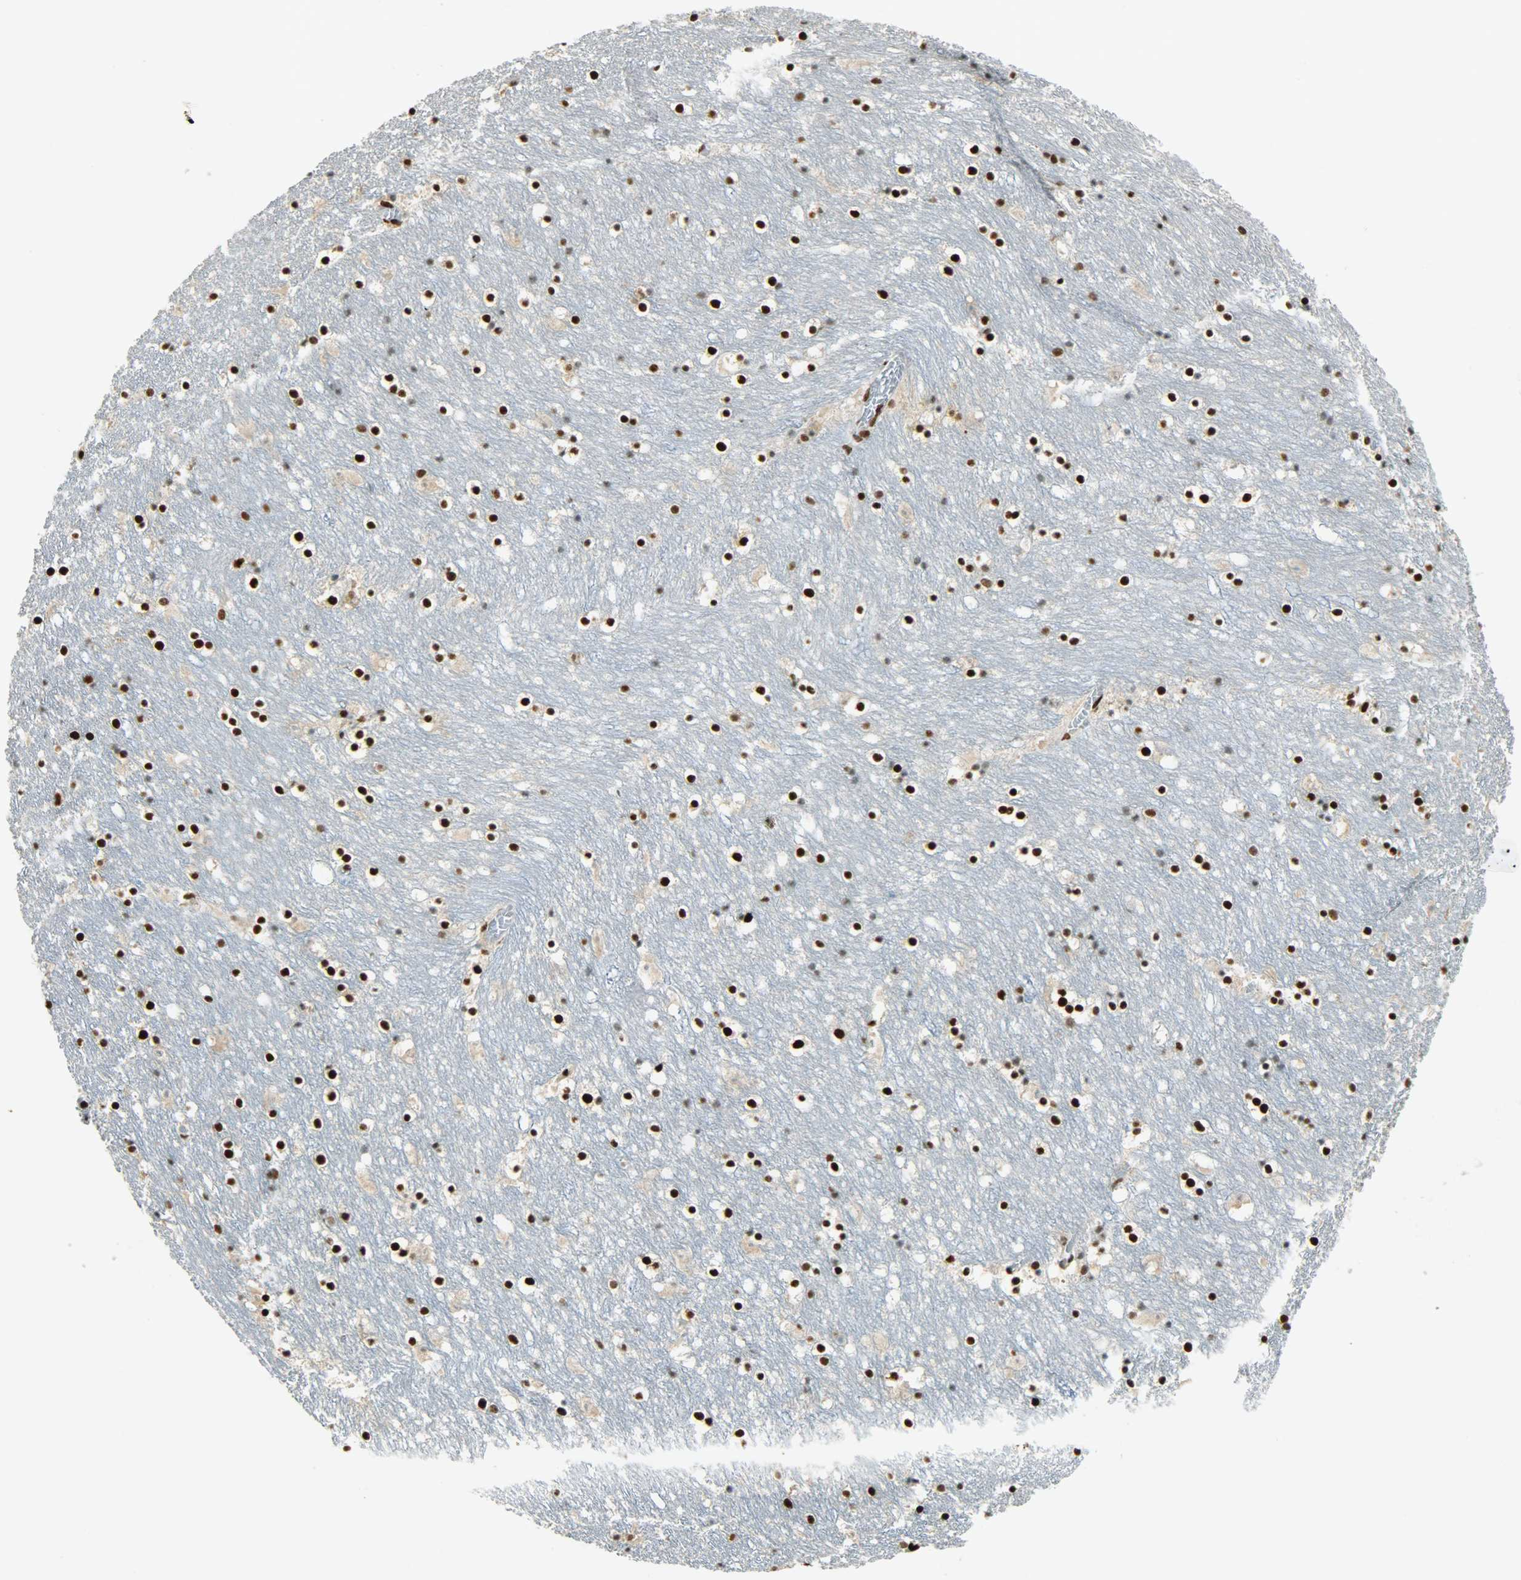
{"staining": {"intensity": "strong", "quantity": ">75%", "location": "nuclear"}, "tissue": "caudate", "cell_type": "Glial cells", "image_type": "normal", "snomed": [{"axis": "morphology", "description": "Normal tissue, NOS"}, {"axis": "topography", "description": "Lateral ventricle wall"}], "caption": "Protein staining demonstrates strong nuclear expression in approximately >75% of glial cells in normal caudate. (DAB IHC with brightfield microscopy, high magnification).", "gene": "MYEF2", "patient": {"sex": "male", "age": 45}}